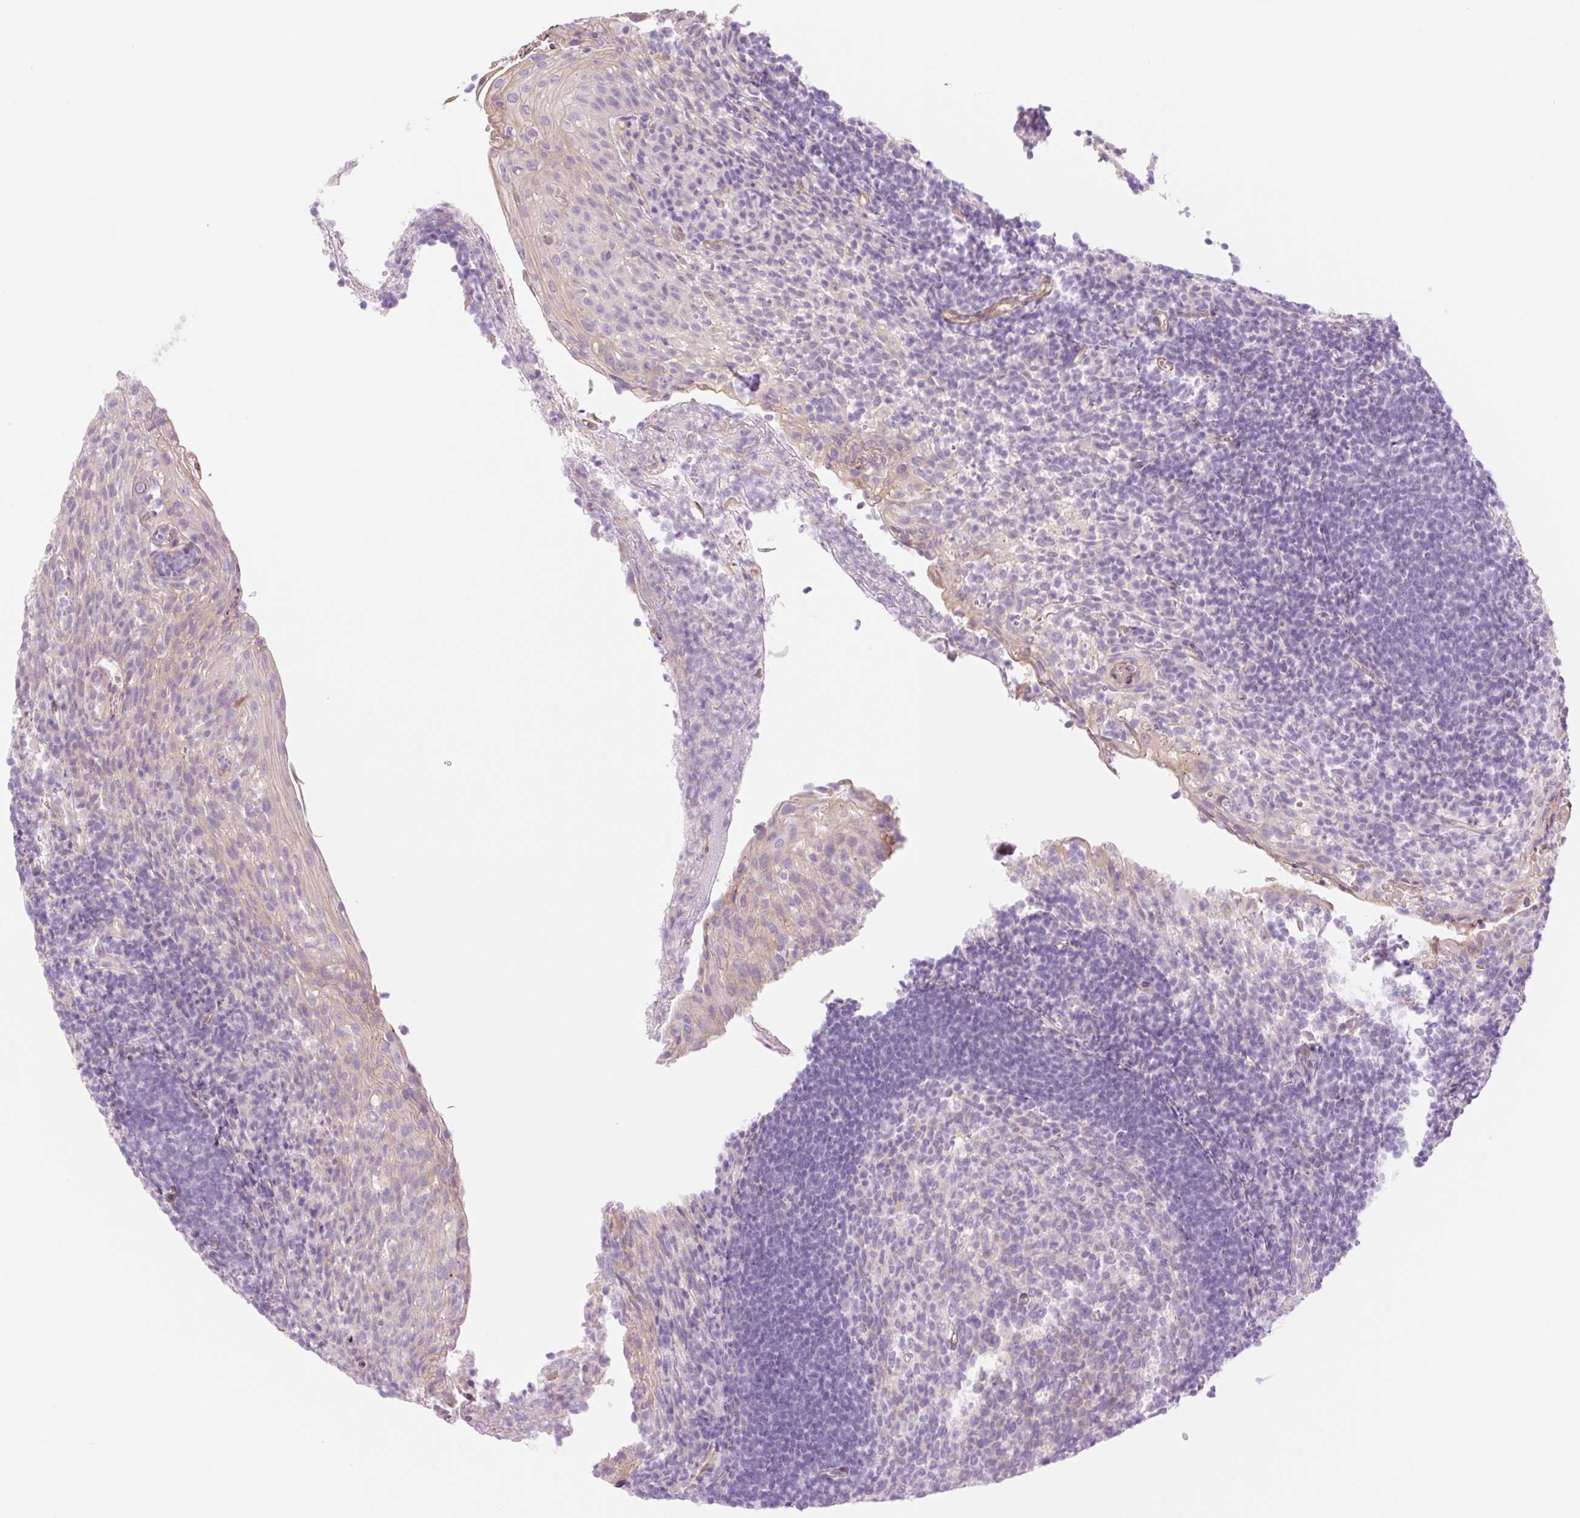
{"staining": {"intensity": "negative", "quantity": "none", "location": "none"}, "tissue": "tonsil", "cell_type": "Germinal center cells", "image_type": "normal", "snomed": [{"axis": "morphology", "description": "Normal tissue, NOS"}, {"axis": "topography", "description": "Tonsil"}], "caption": "DAB immunohistochemical staining of benign tonsil shows no significant staining in germinal center cells.", "gene": "NLRP5", "patient": {"sex": "female", "age": 10}}